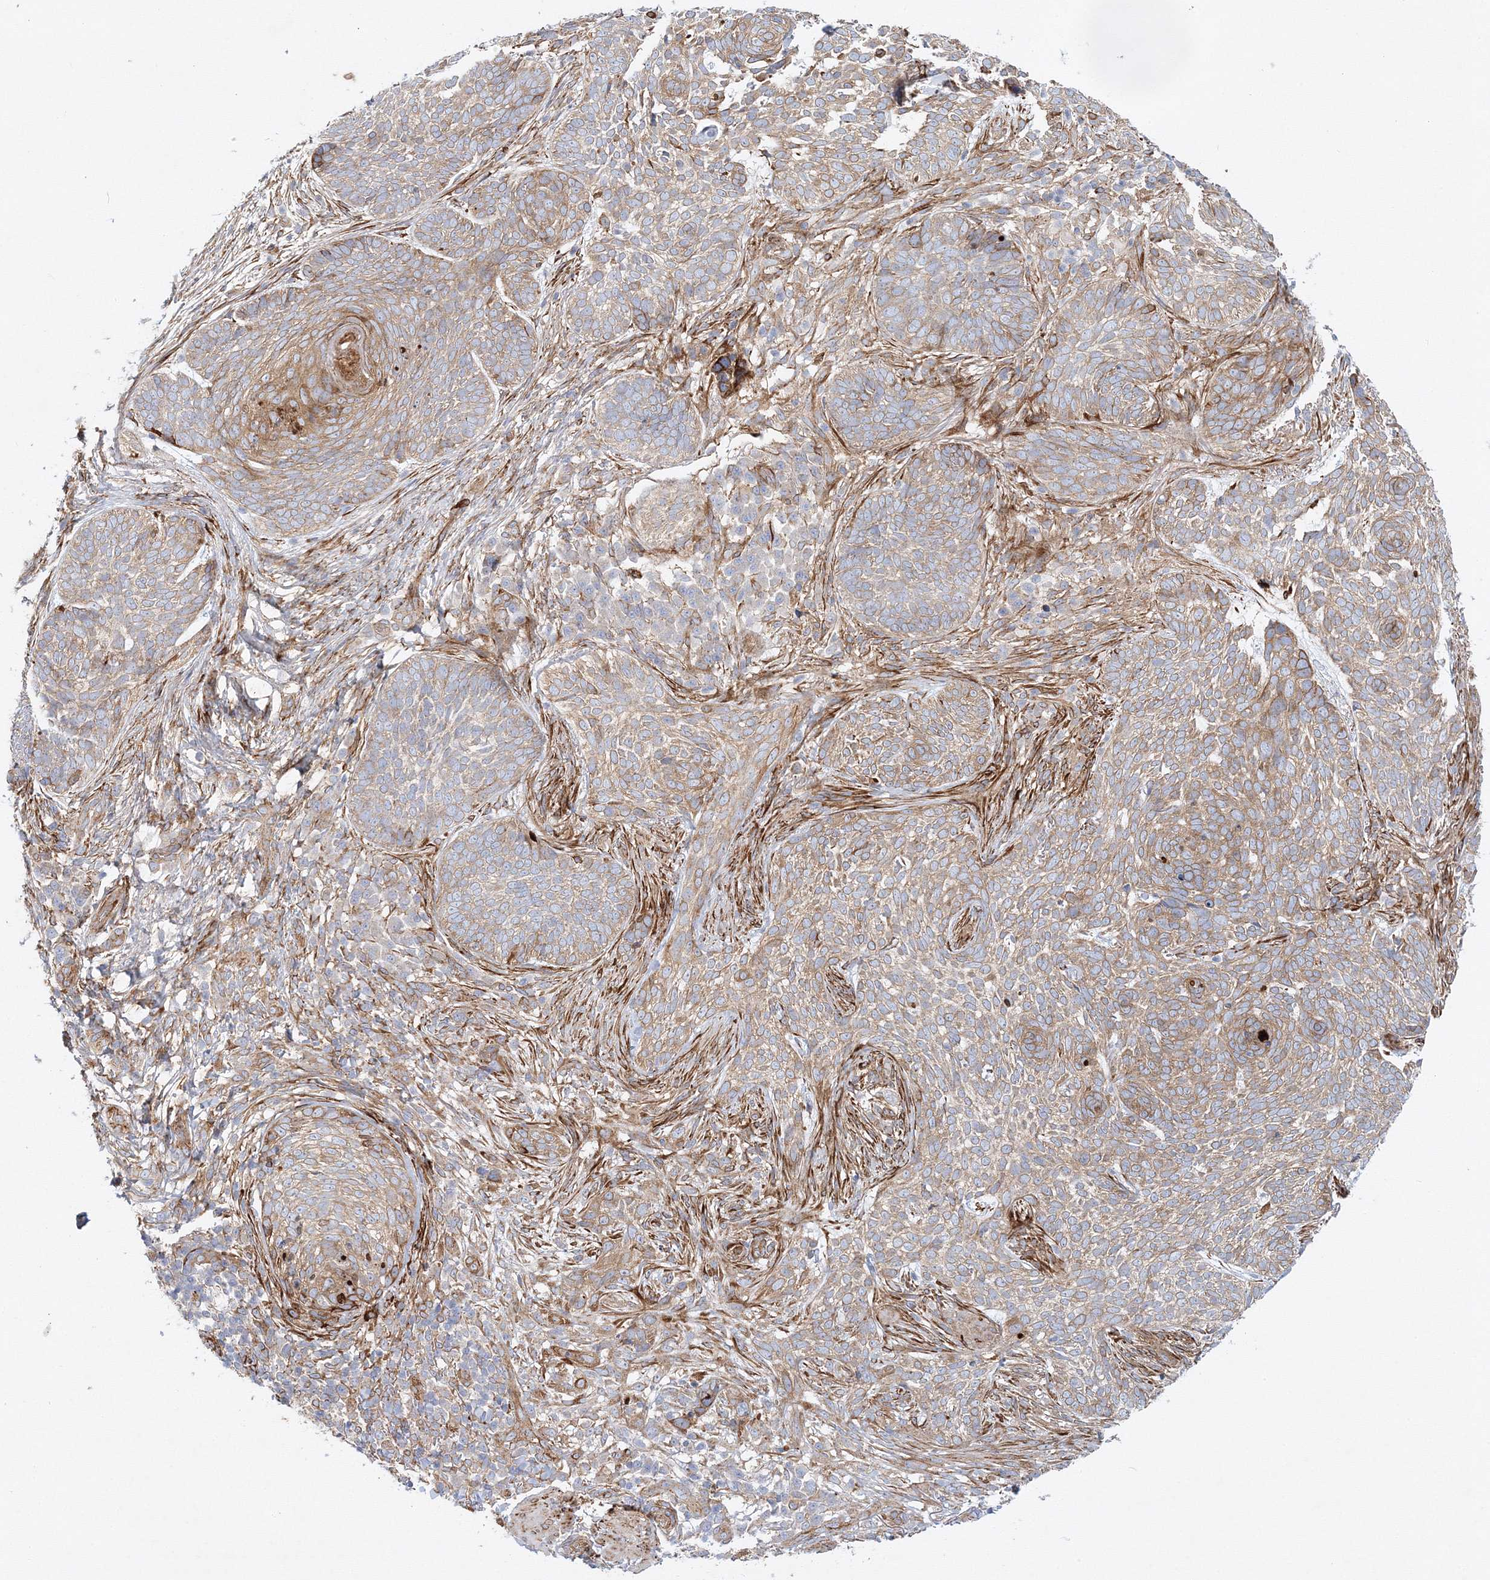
{"staining": {"intensity": "weak", "quantity": ">75%", "location": "cytoplasmic/membranous"}, "tissue": "skin cancer", "cell_type": "Tumor cells", "image_type": "cancer", "snomed": [{"axis": "morphology", "description": "Basal cell carcinoma"}, {"axis": "topography", "description": "Skin"}], "caption": "A high-resolution image shows IHC staining of basal cell carcinoma (skin), which exhibits weak cytoplasmic/membranous positivity in about >75% of tumor cells.", "gene": "ZFYVE16", "patient": {"sex": "female", "age": 64}}